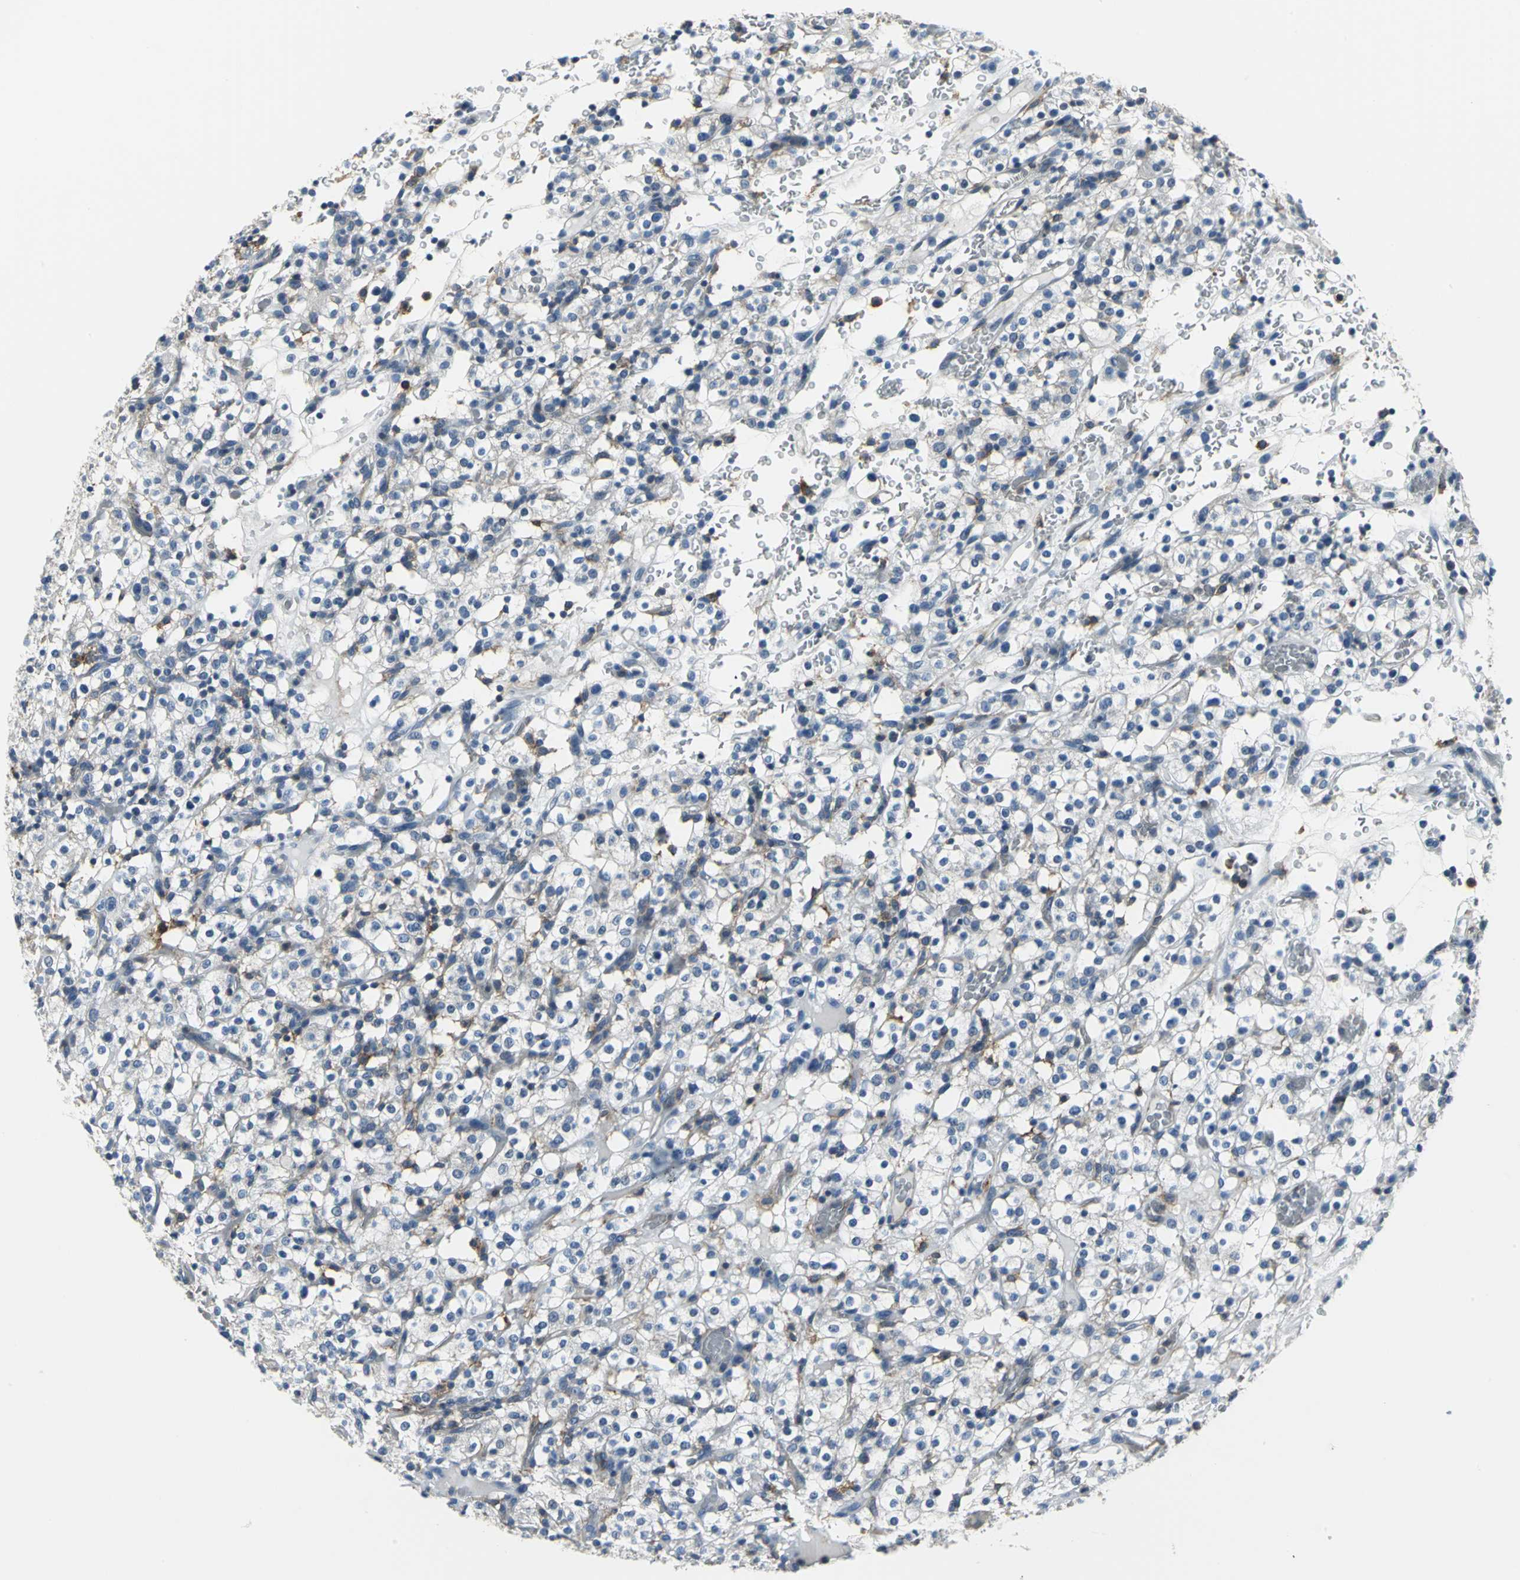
{"staining": {"intensity": "negative", "quantity": "none", "location": "none"}, "tissue": "renal cancer", "cell_type": "Tumor cells", "image_type": "cancer", "snomed": [{"axis": "morphology", "description": "Normal tissue, NOS"}, {"axis": "morphology", "description": "Adenocarcinoma, NOS"}, {"axis": "topography", "description": "Kidney"}], "caption": "Protein analysis of renal cancer reveals no significant positivity in tumor cells.", "gene": "IQGAP2", "patient": {"sex": "female", "age": 72}}